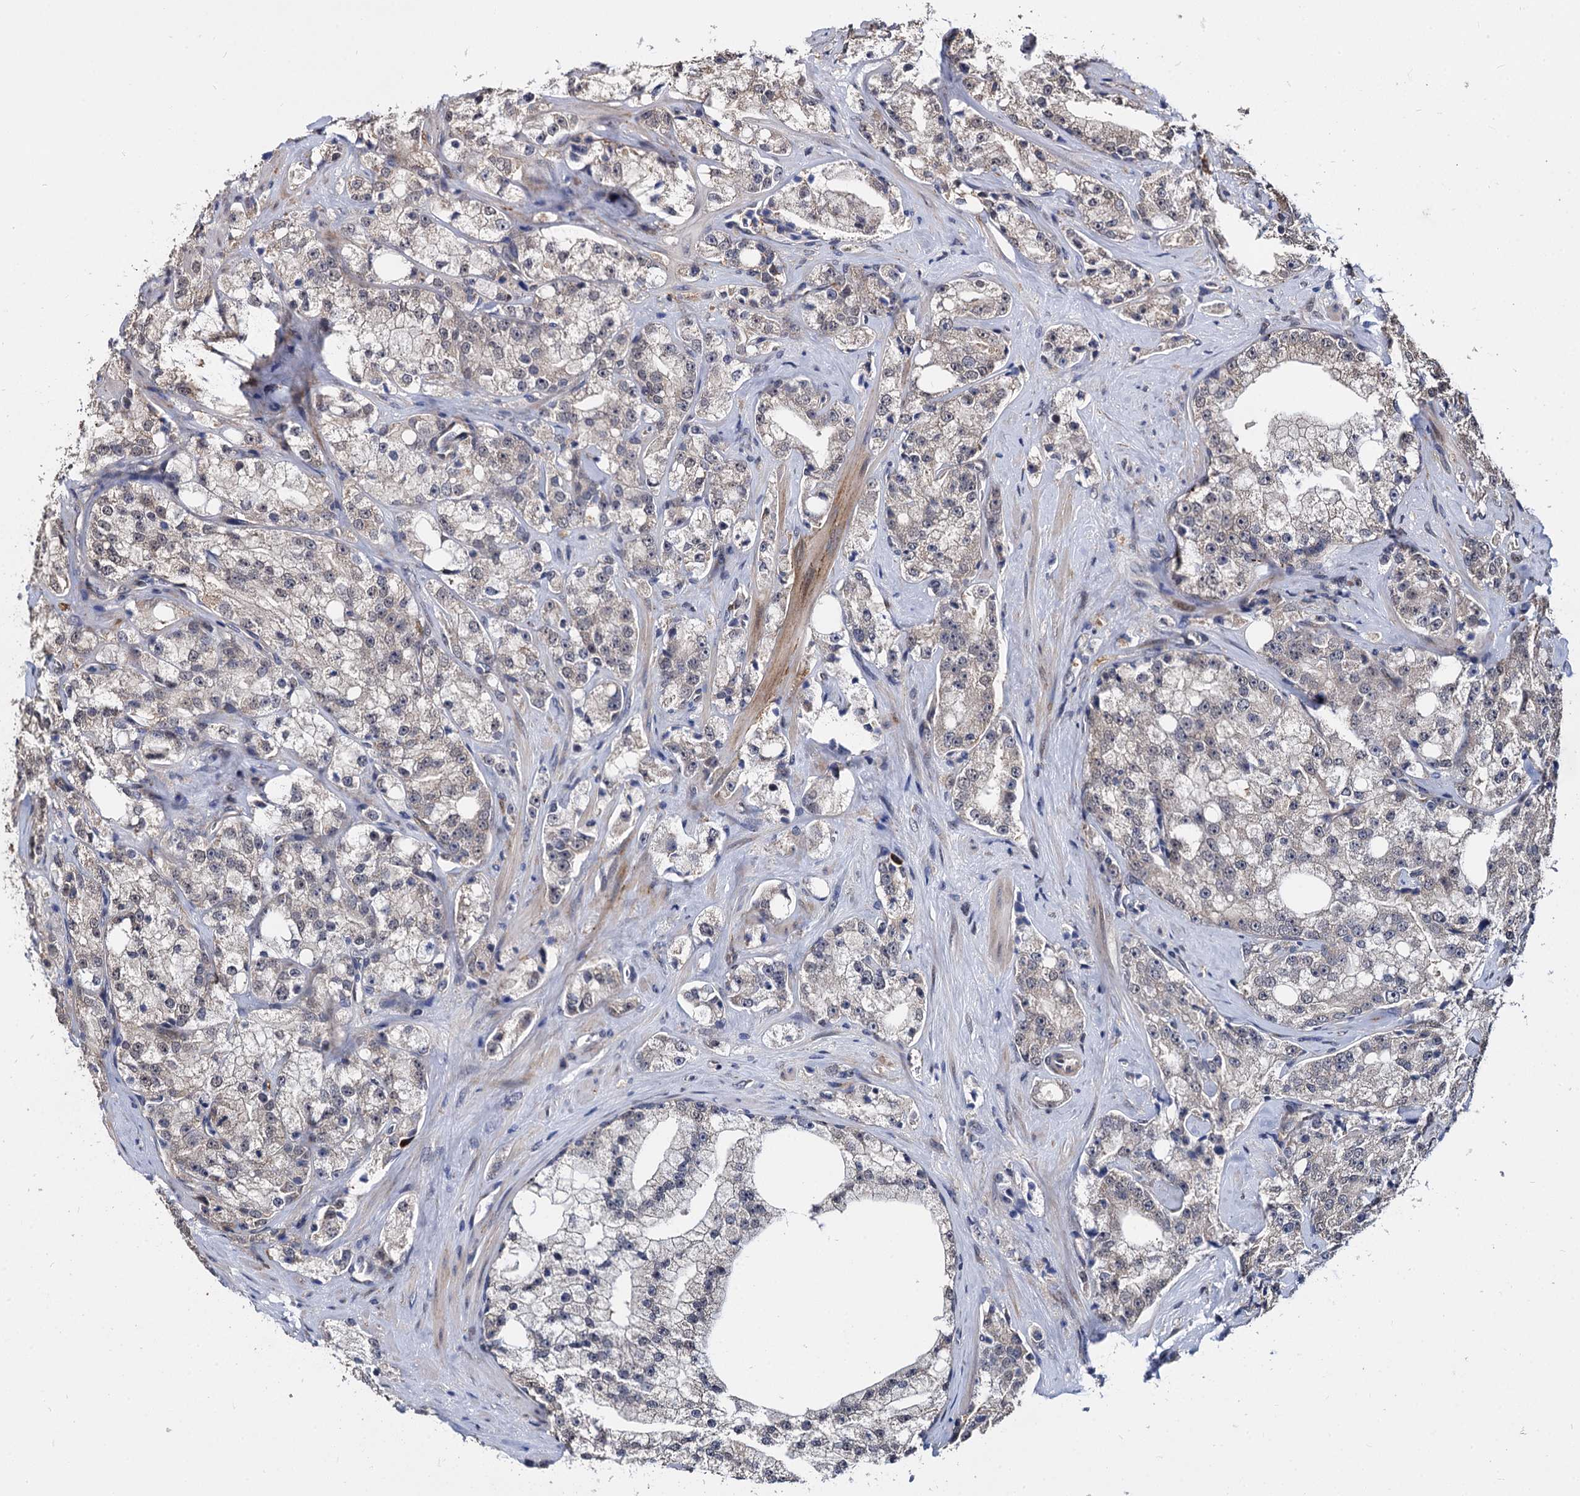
{"staining": {"intensity": "moderate", "quantity": "25%-75%", "location": "cytoplasmic/membranous"}, "tissue": "prostate cancer", "cell_type": "Tumor cells", "image_type": "cancer", "snomed": [{"axis": "morphology", "description": "Adenocarcinoma, High grade"}, {"axis": "topography", "description": "Prostate"}], "caption": "Moderate cytoplasmic/membranous expression for a protein is appreciated in about 25%-75% of tumor cells of prostate cancer using immunohistochemistry.", "gene": "PSMD4", "patient": {"sex": "male", "age": 64}}